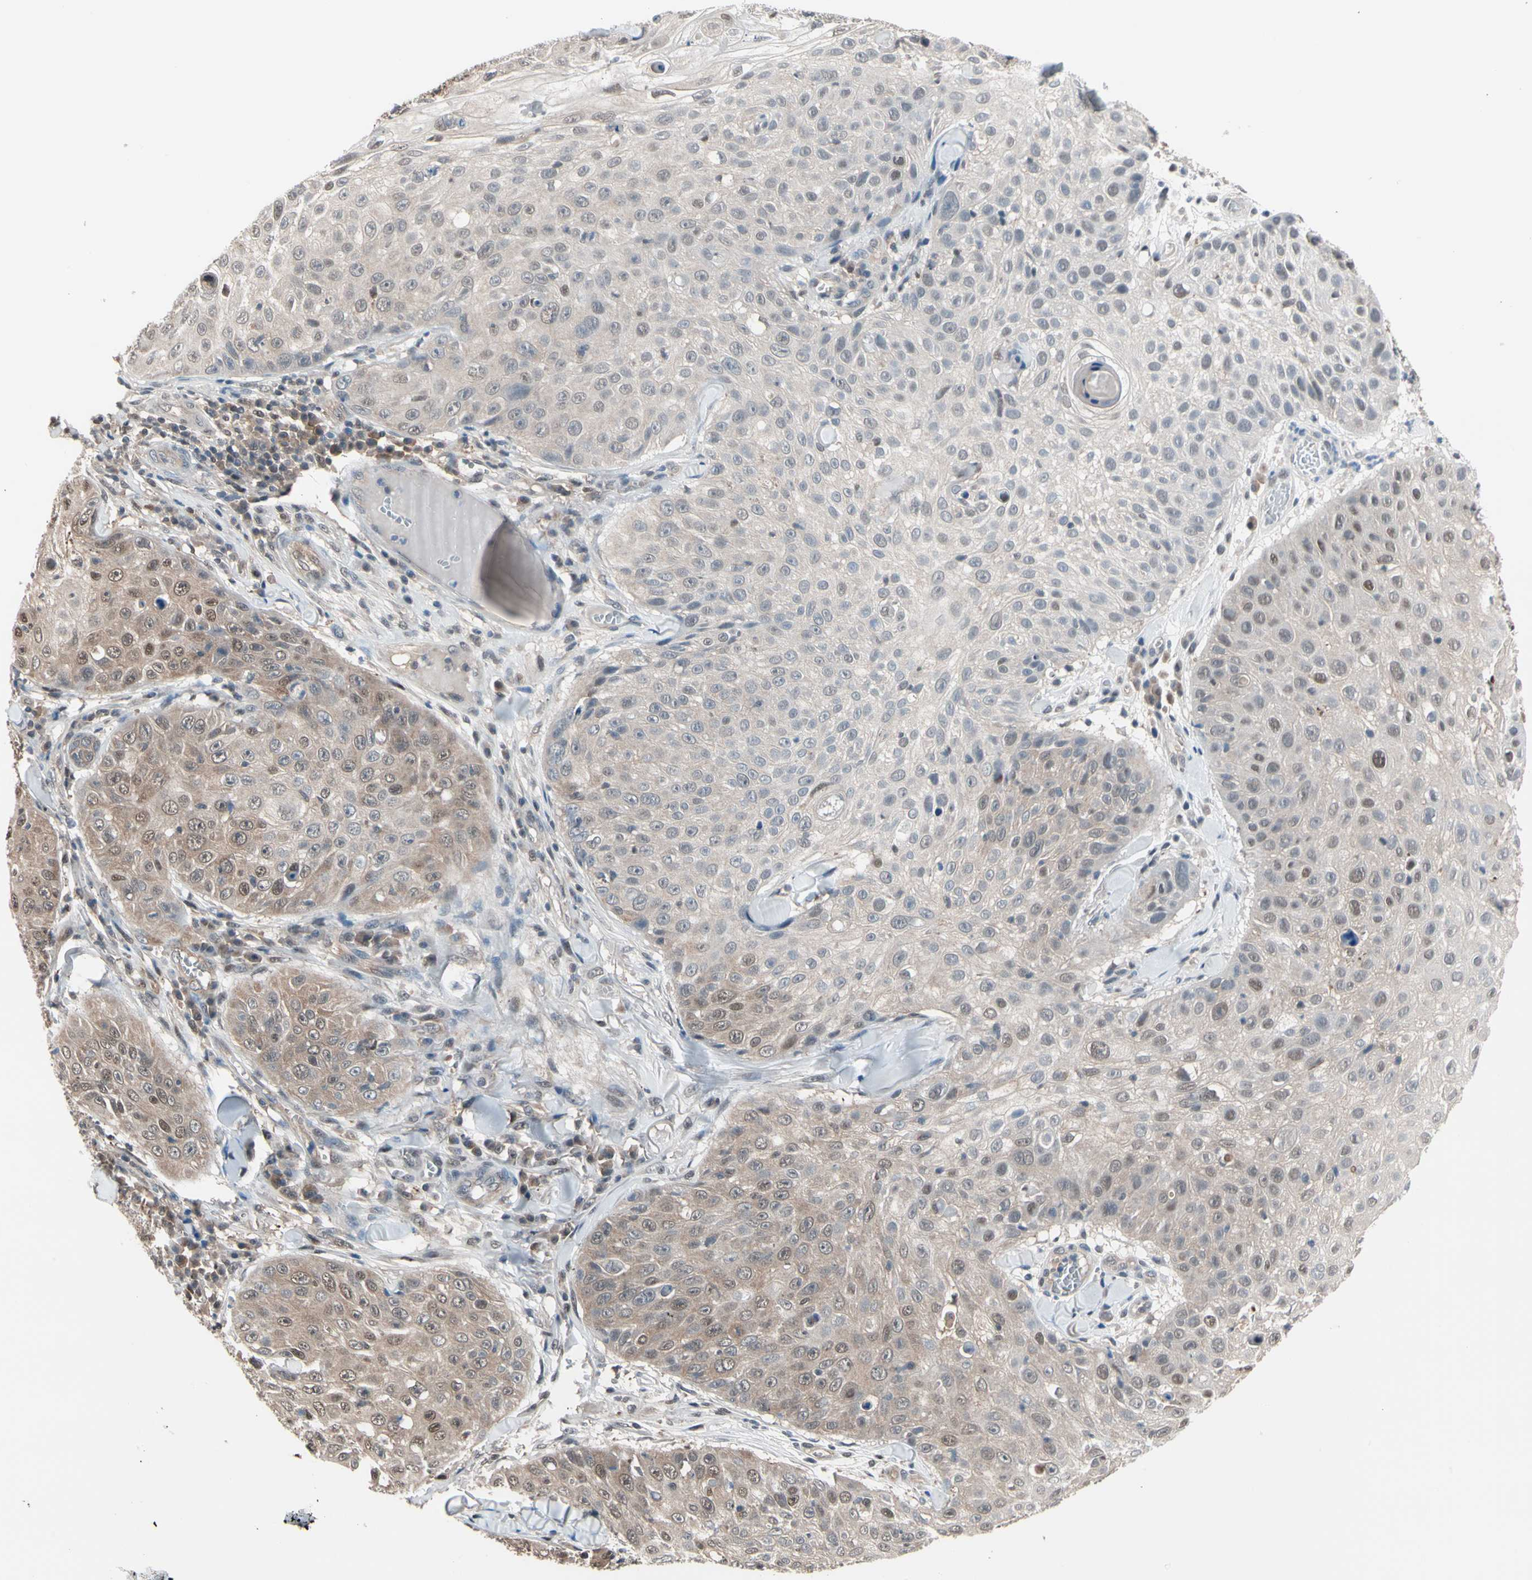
{"staining": {"intensity": "moderate", "quantity": "25%-75%", "location": "cytoplasmic/membranous,nuclear"}, "tissue": "skin cancer", "cell_type": "Tumor cells", "image_type": "cancer", "snomed": [{"axis": "morphology", "description": "Squamous cell carcinoma, NOS"}, {"axis": "topography", "description": "Skin"}], "caption": "Tumor cells exhibit medium levels of moderate cytoplasmic/membranous and nuclear expression in approximately 25%-75% of cells in skin squamous cell carcinoma.", "gene": "PSMA2", "patient": {"sex": "male", "age": 86}}